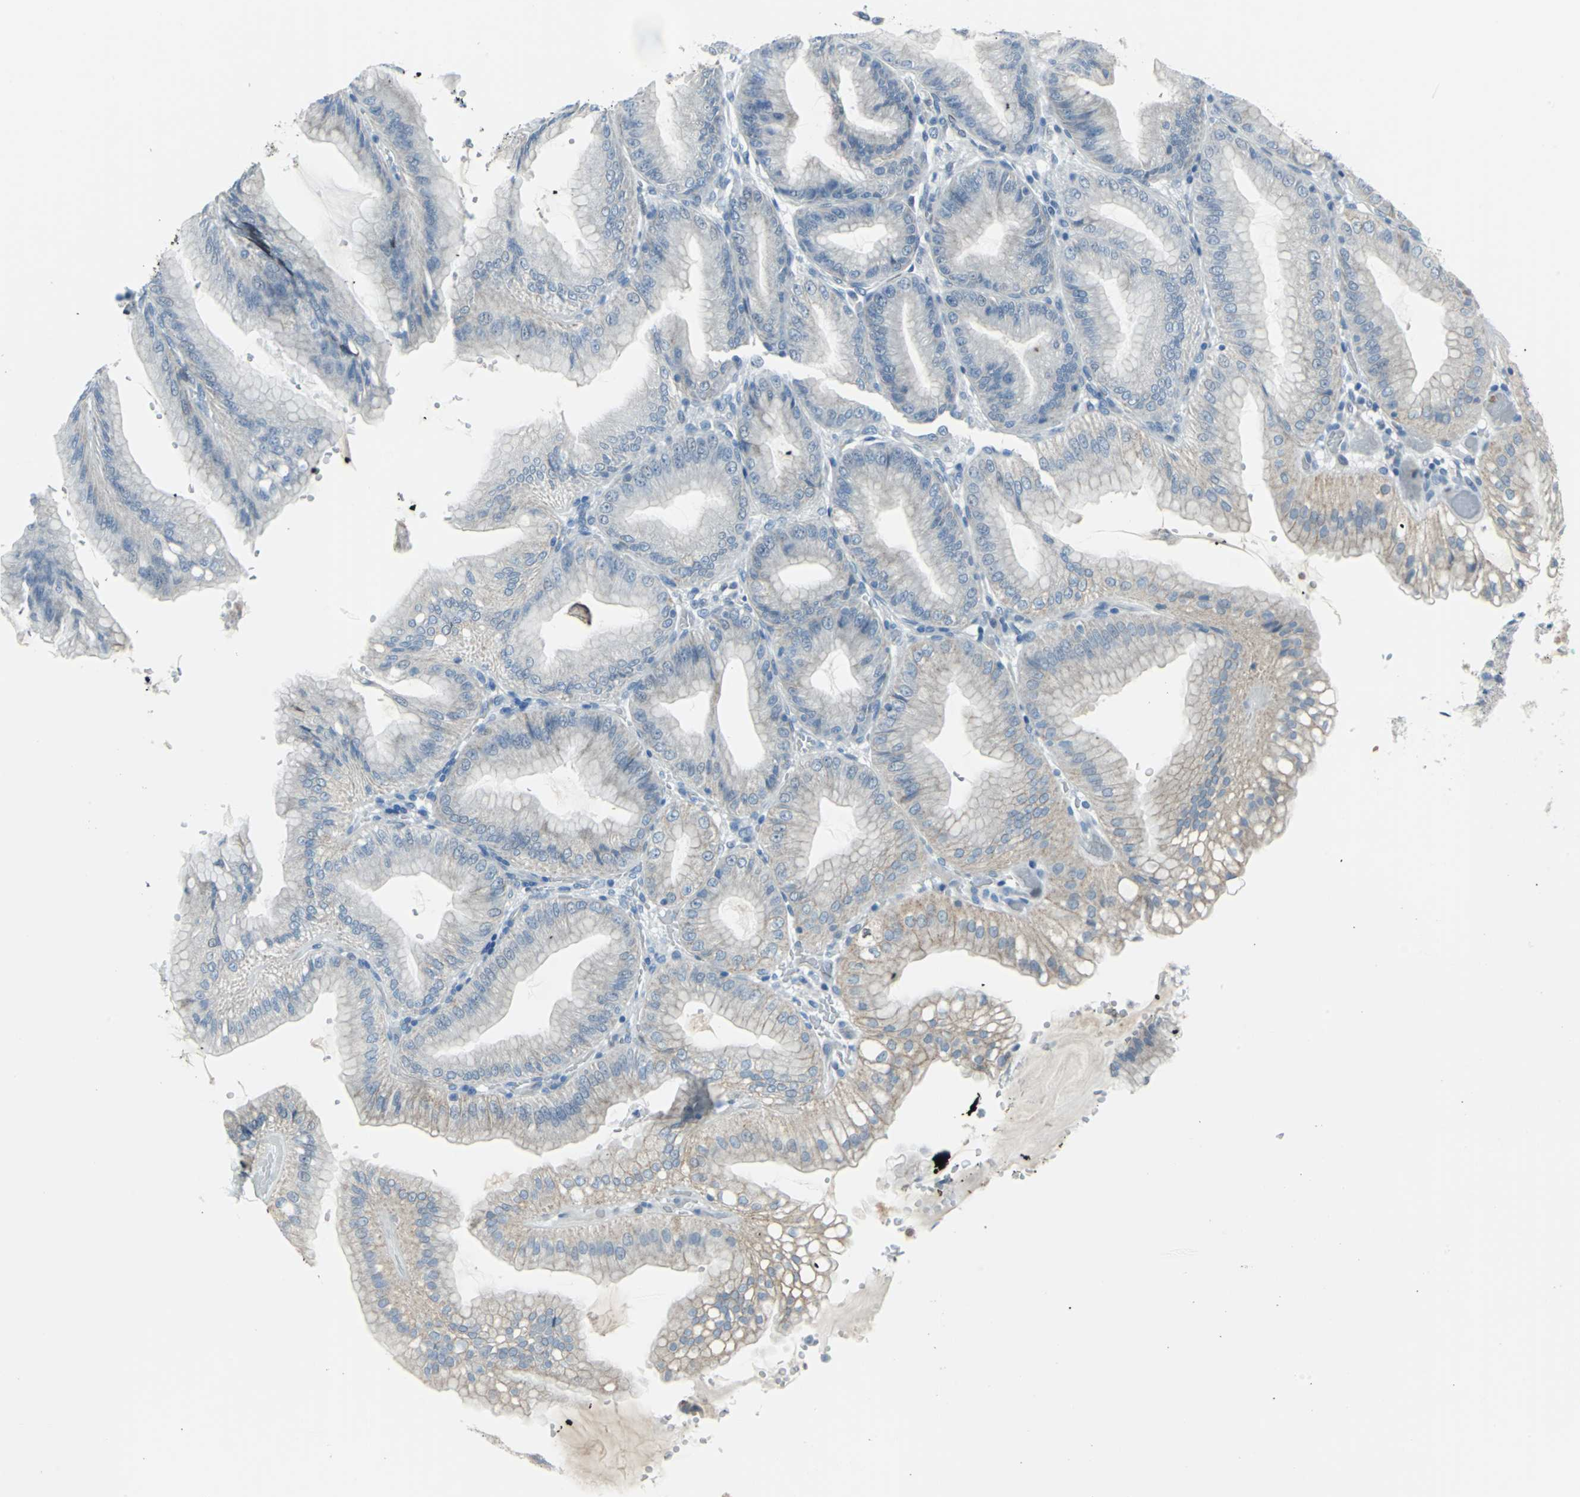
{"staining": {"intensity": "strong", "quantity": ">75%", "location": "cytoplasmic/membranous"}, "tissue": "stomach", "cell_type": "Glandular cells", "image_type": "normal", "snomed": [{"axis": "morphology", "description": "Normal tissue, NOS"}, {"axis": "topography", "description": "Stomach, lower"}], "caption": "Unremarkable stomach demonstrates strong cytoplasmic/membranous staining in about >75% of glandular cells The staining was performed using DAB (3,3'-diaminobenzidine), with brown indicating positive protein expression. Nuclei are stained blue with hematoxylin..", "gene": "SNUPN", "patient": {"sex": "male", "age": 71}}